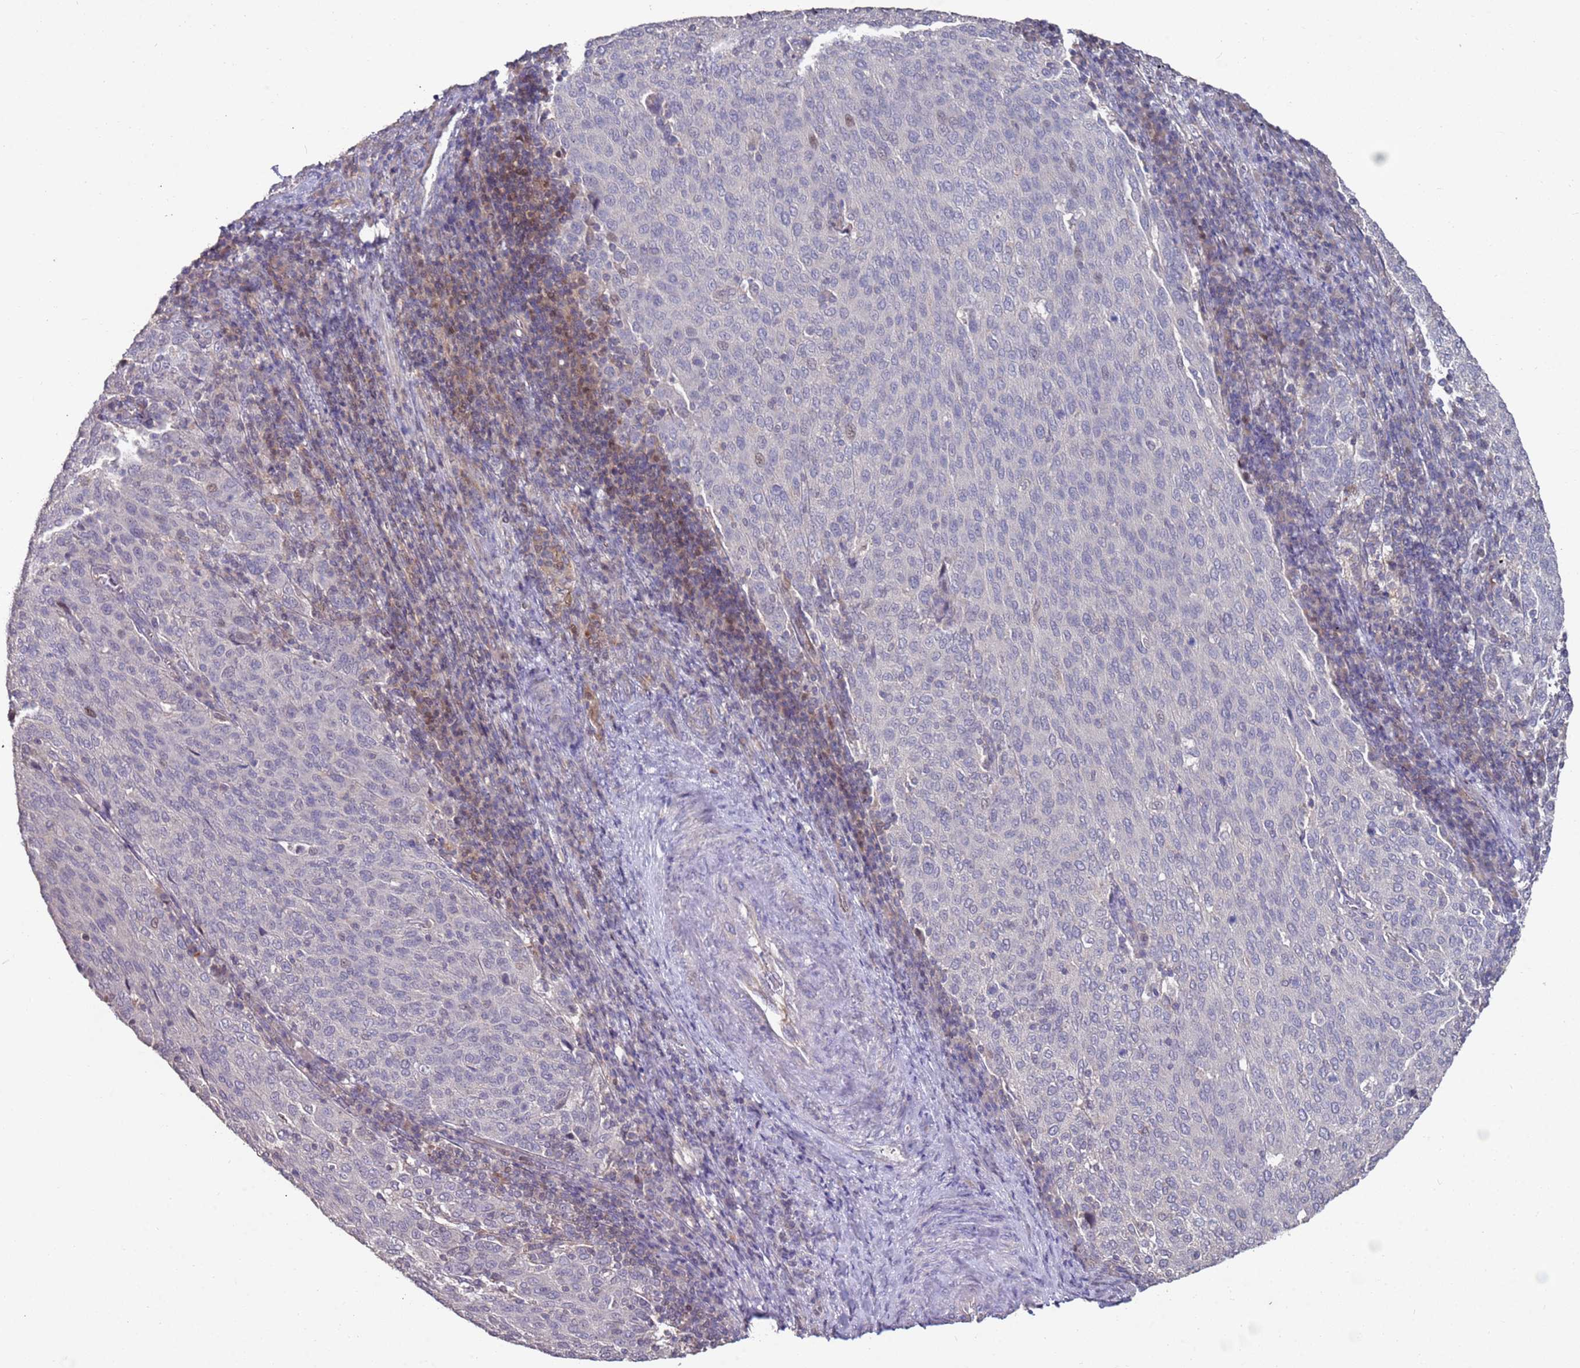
{"staining": {"intensity": "negative", "quantity": "none", "location": "none"}, "tissue": "cervical cancer", "cell_type": "Tumor cells", "image_type": "cancer", "snomed": [{"axis": "morphology", "description": "Squamous cell carcinoma, NOS"}, {"axis": "topography", "description": "Cervix"}], "caption": "This histopathology image is of cervical cancer (squamous cell carcinoma) stained with immunohistochemistry to label a protein in brown with the nuclei are counter-stained blue. There is no expression in tumor cells. Nuclei are stained in blue.", "gene": "LACC1", "patient": {"sex": "female", "age": 46}}